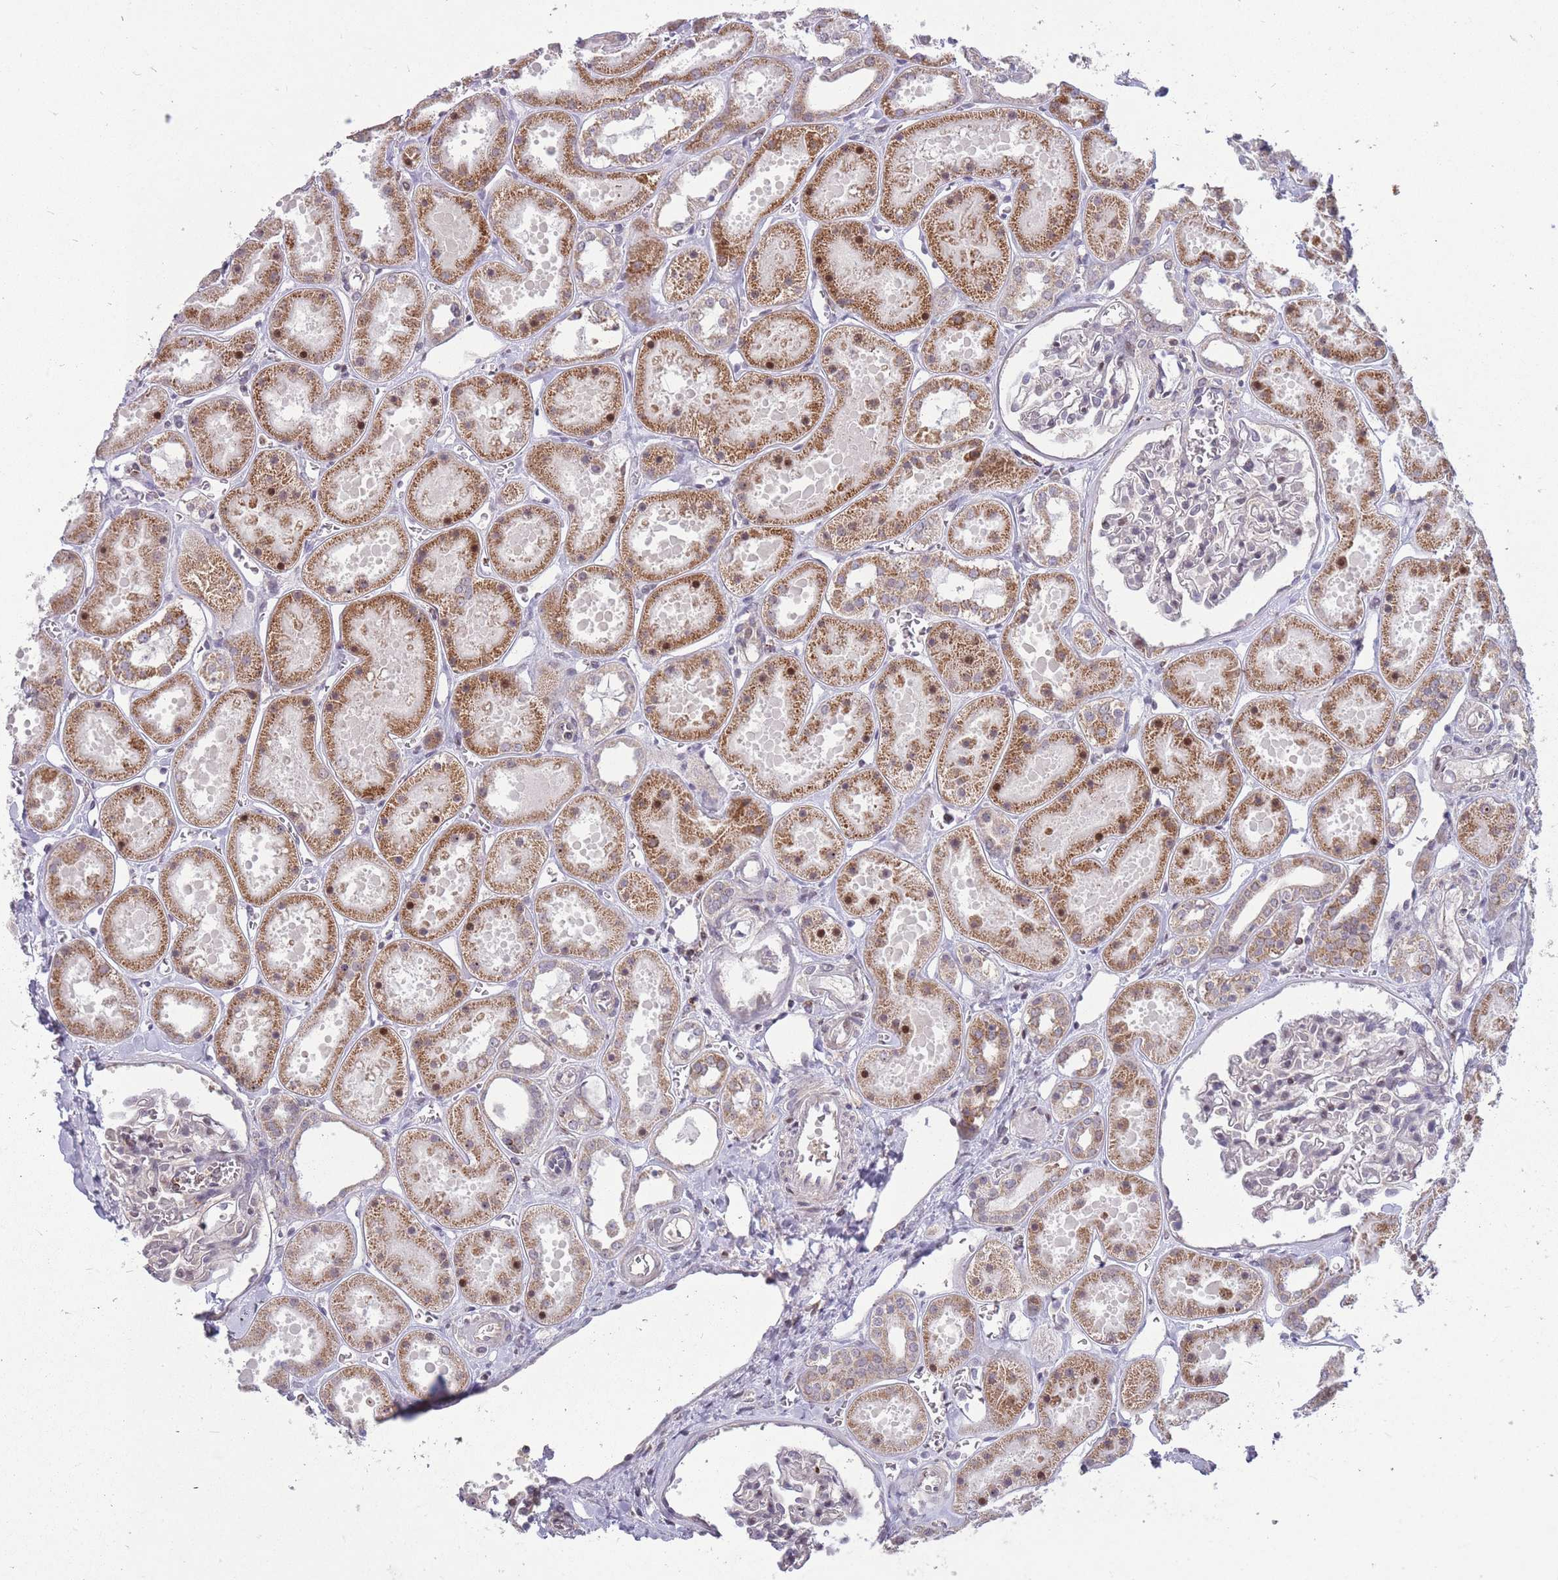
{"staining": {"intensity": "moderate", "quantity": "<25%", "location": "nuclear"}, "tissue": "kidney", "cell_type": "Cells in glomeruli", "image_type": "normal", "snomed": [{"axis": "morphology", "description": "Normal tissue, NOS"}, {"axis": "topography", "description": "Kidney"}], "caption": "Normal kidney displays moderate nuclear staining in approximately <25% of cells in glomeruli, visualized by immunohistochemistry.", "gene": "DPYSL4", "patient": {"sex": "female", "age": 41}}